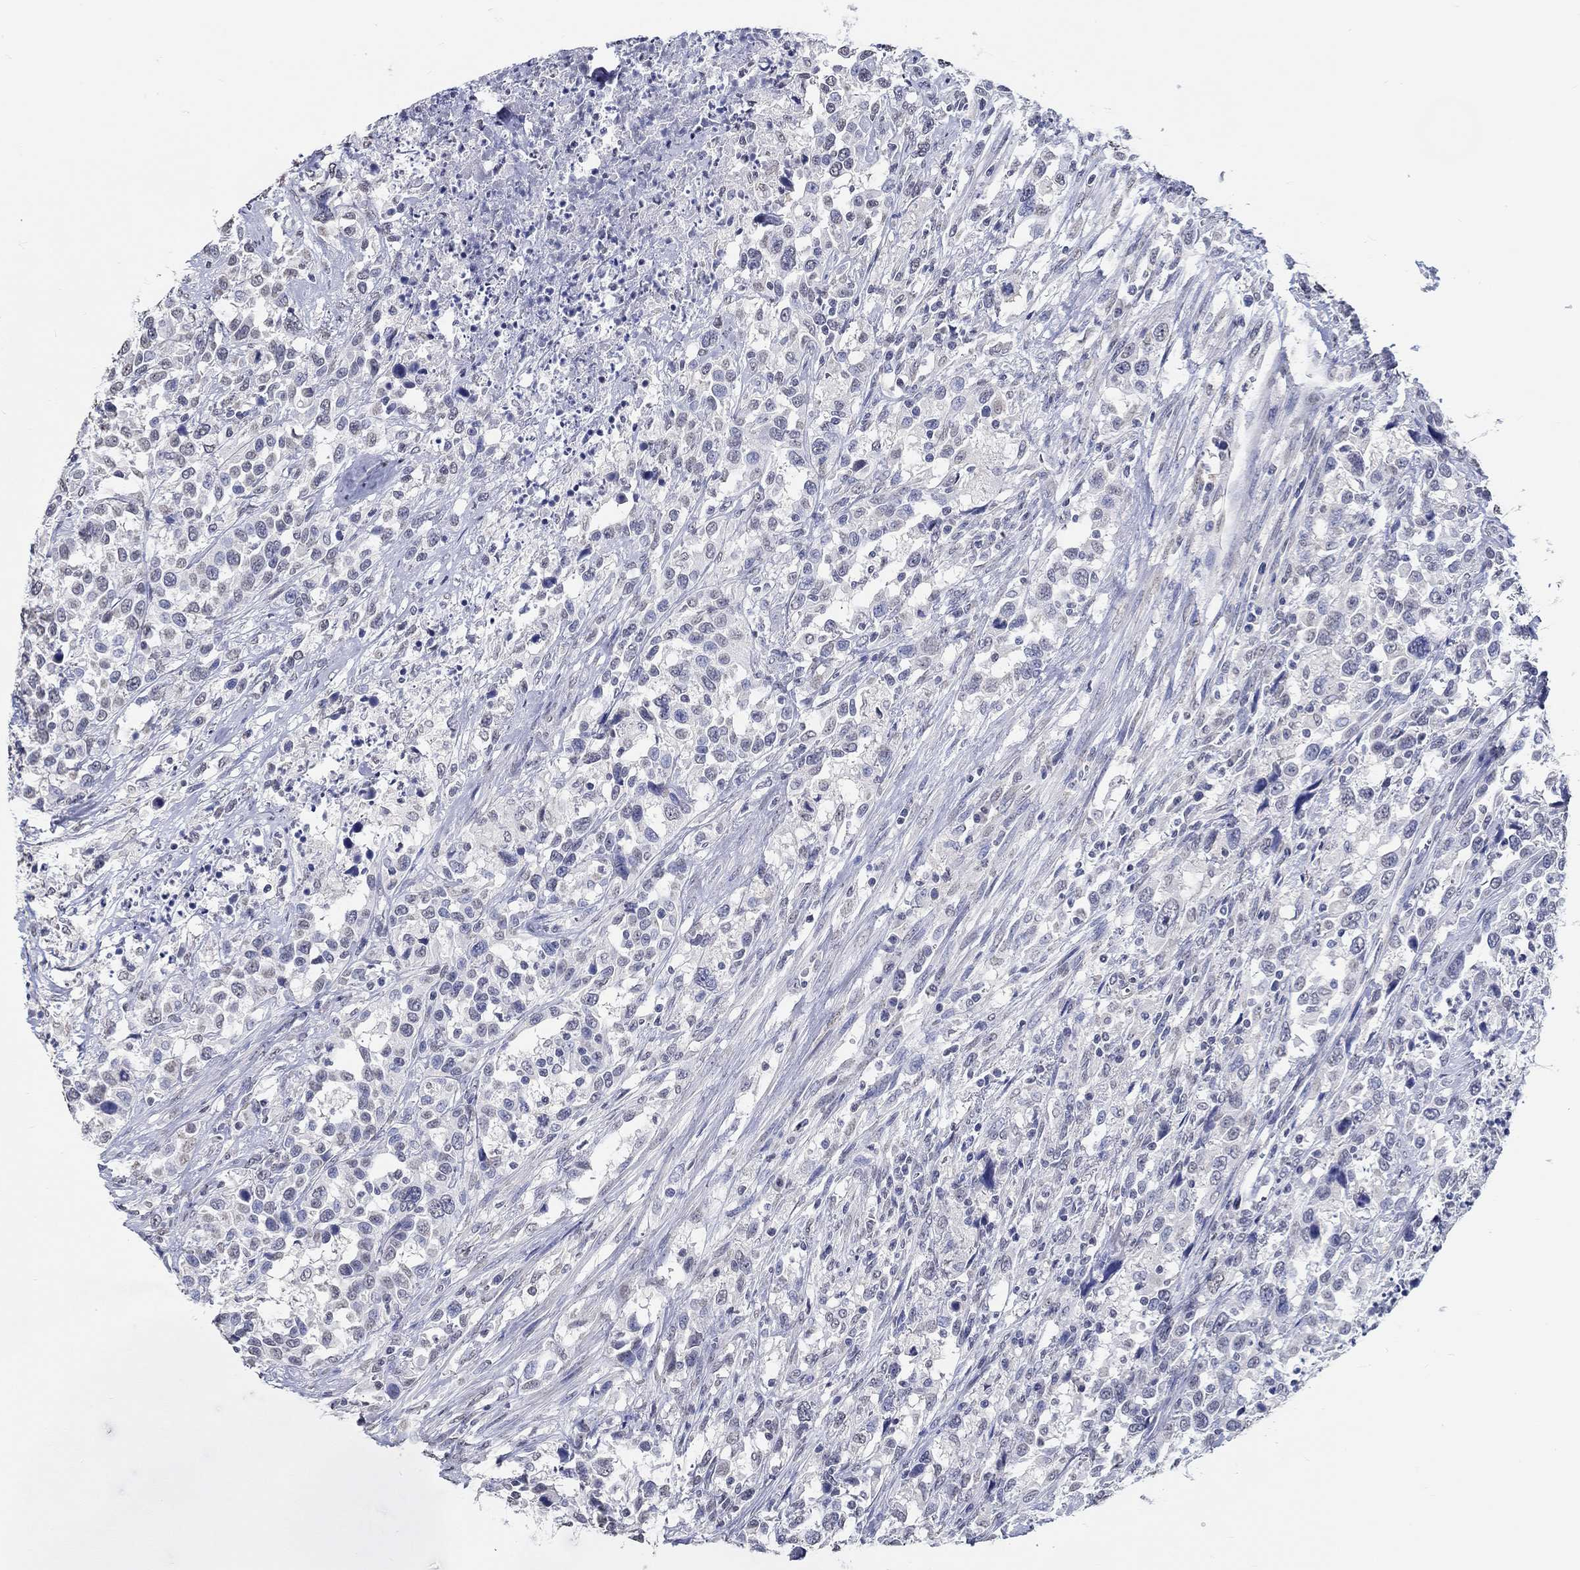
{"staining": {"intensity": "negative", "quantity": "none", "location": "none"}, "tissue": "urothelial cancer", "cell_type": "Tumor cells", "image_type": "cancer", "snomed": [{"axis": "morphology", "description": "Urothelial carcinoma, NOS"}, {"axis": "morphology", "description": "Urothelial carcinoma, High grade"}, {"axis": "topography", "description": "Urinary bladder"}], "caption": "This photomicrograph is of urothelial cancer stained with immunohistochemistry (IHC) to label a protein in brown with the nuclei are counter-stained blue. There is no expression in tumor cells.", "gene": "PDE1B", "patient": {"sex": "female", "age": 64}}